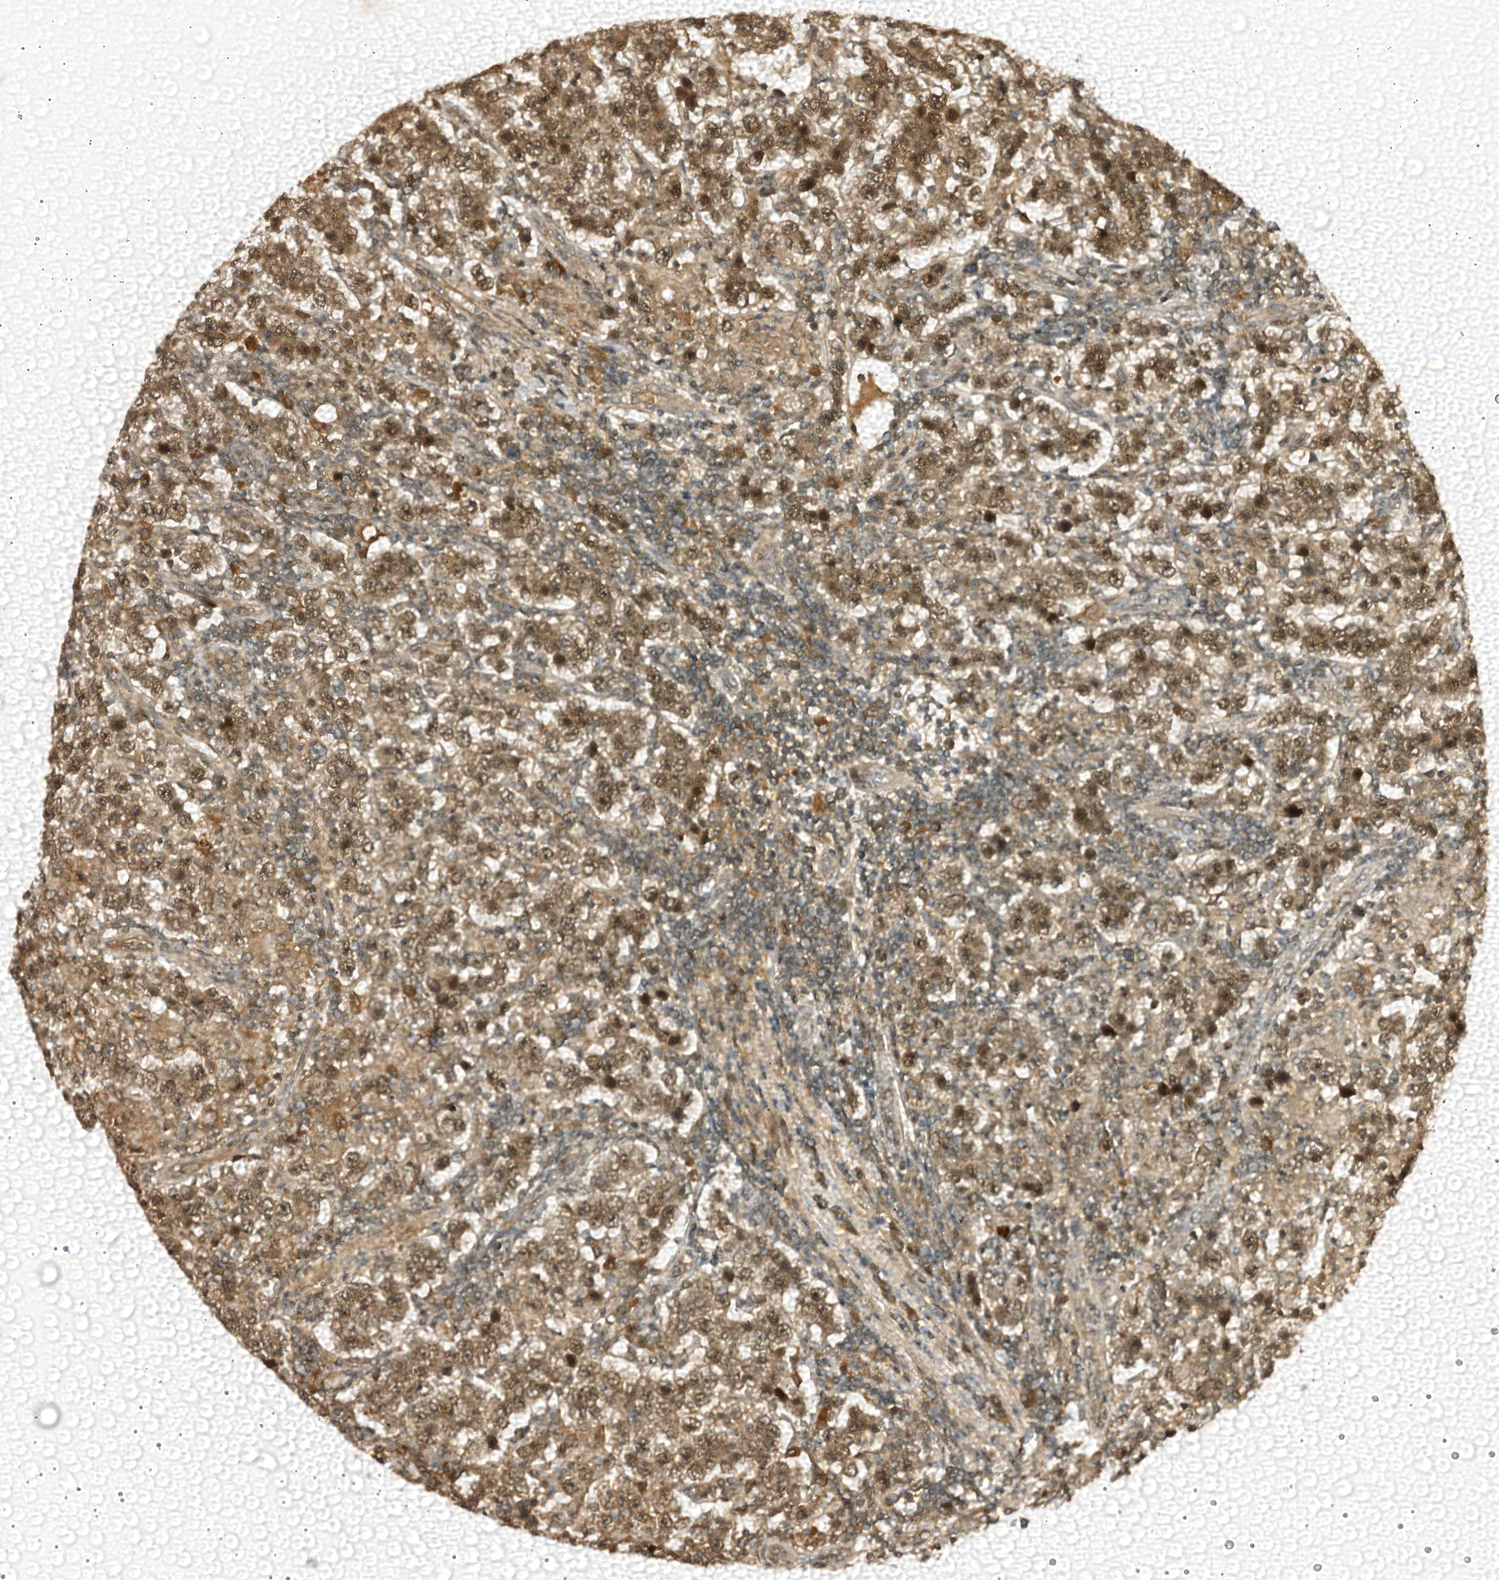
{"staining": {"intensity": "moderate", "quantity": ">75%", "location": "cytoplasmic/membranous,nuclear"}, "tissue": "testis cancer", "cell_type": "Tumor cells", "image_type": "cancer", "snomed": [{"axis": "morphology", "description": "Normal tissue, NOS"}, {"axis": "morphology", "description": "Urothelial carcinoma, High grade"}, {"axis": "morphology", "description": "Seminoma, NOS"}, {"axis": "morphology", "description": "Carcinoma, Embryonal, NOS"}, {"axis": "topography", "description": "Urinary bladder"}, {"axis": "topography", "description": "Testis"}], "caption": "A histopathology image showing moderate cytoplasmic/membranous and nuclear positivity in about >75% of tumor cells in testis seminoma, as visualized by brown immunohistochemical staining.", "gene": "TRAPPC4", "patient": {"sex": "male", "age": 41}}